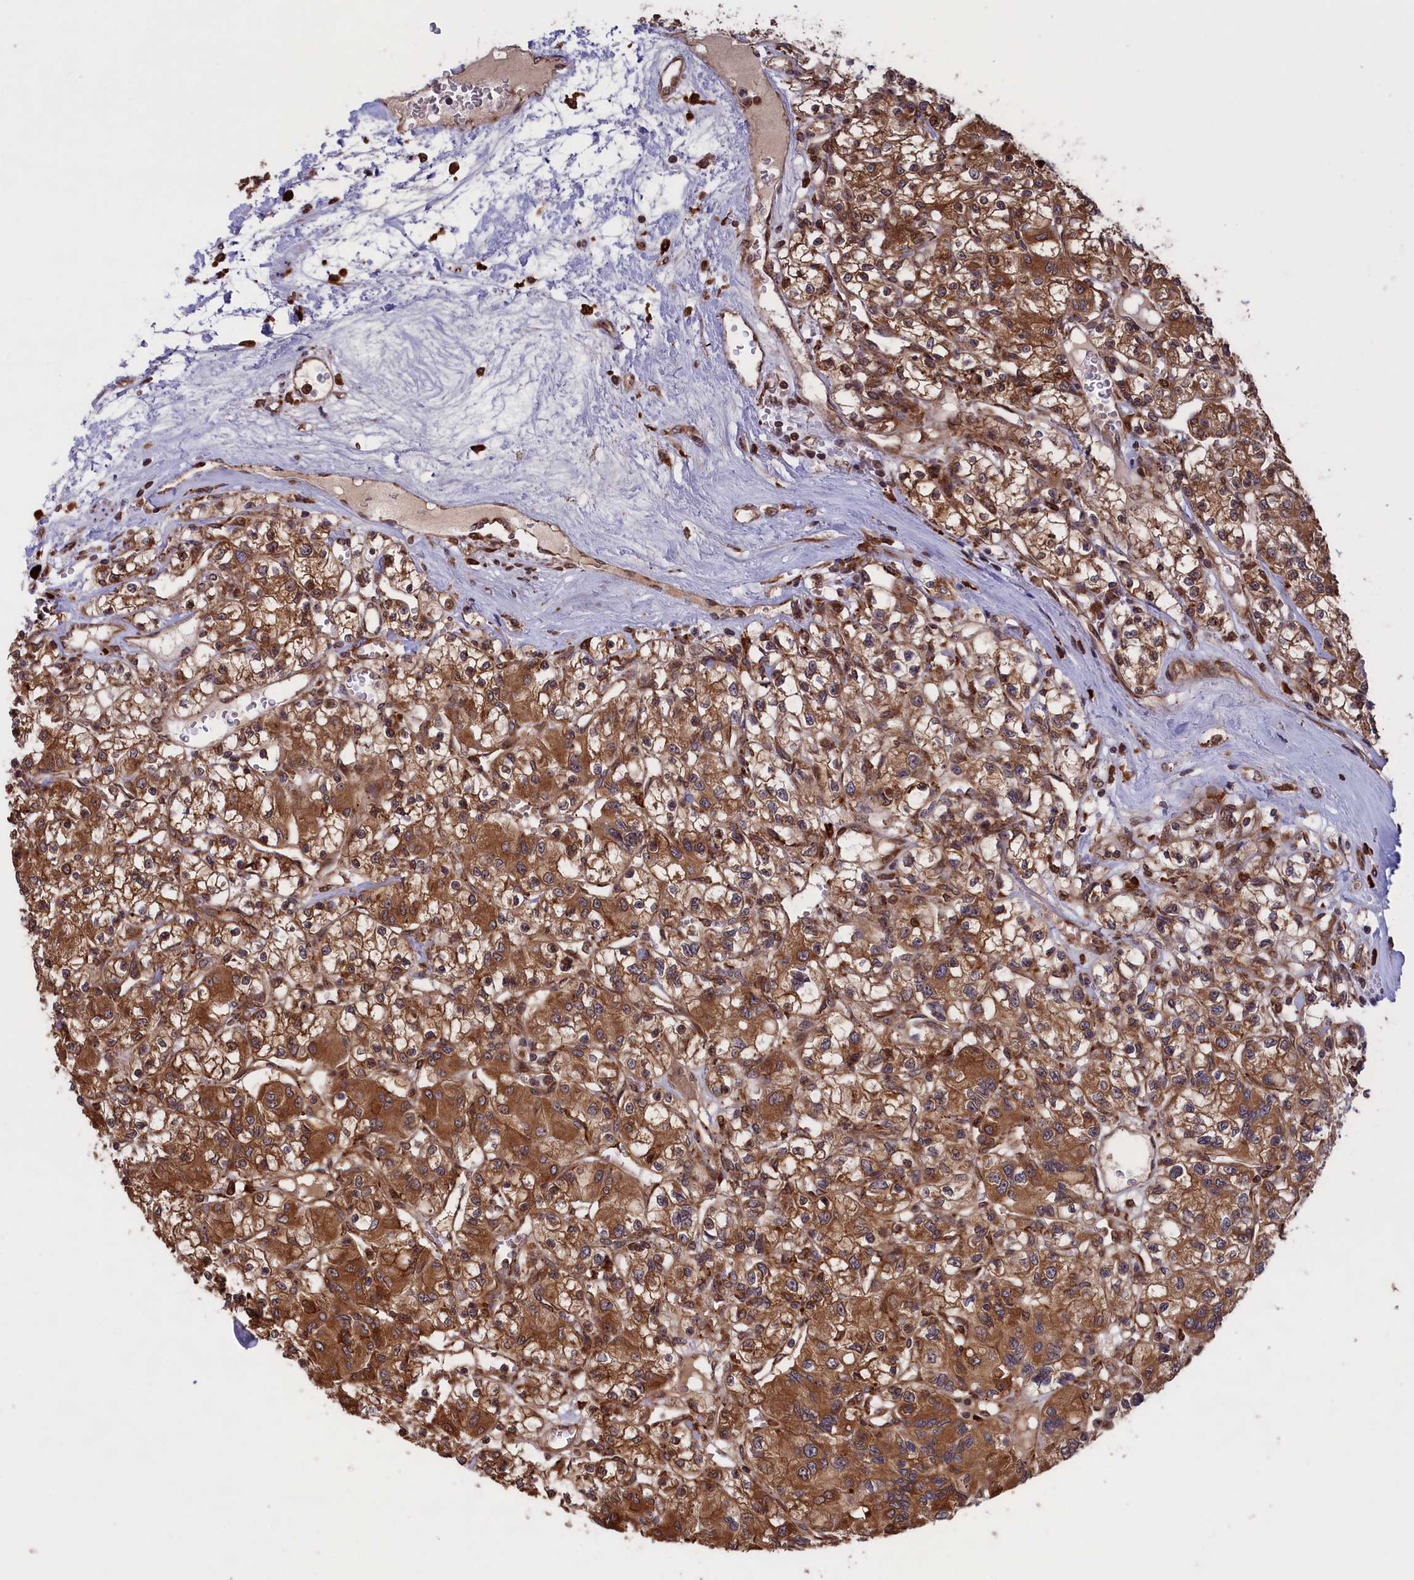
{"staining": {"intensity": "moderate", "quantity": ">75%", "location": "cytoplasmic/membranous"}, "tissue": "renal cancer", "cell_type": "Tumor cells", "image_type": "cancer", "snomed": [{"axis": "morphology", "description": "Adenocarcinoma, NOS"}, {"axis": "topography", "description": "Kidney"}], "caption": "Renal cancer (adenocarcinoma) stained with a protein marker exhibits moderate staining in tumor cells.", "gene": "PLA2G4C", "patient": {"sex": "female", "age": 59}}